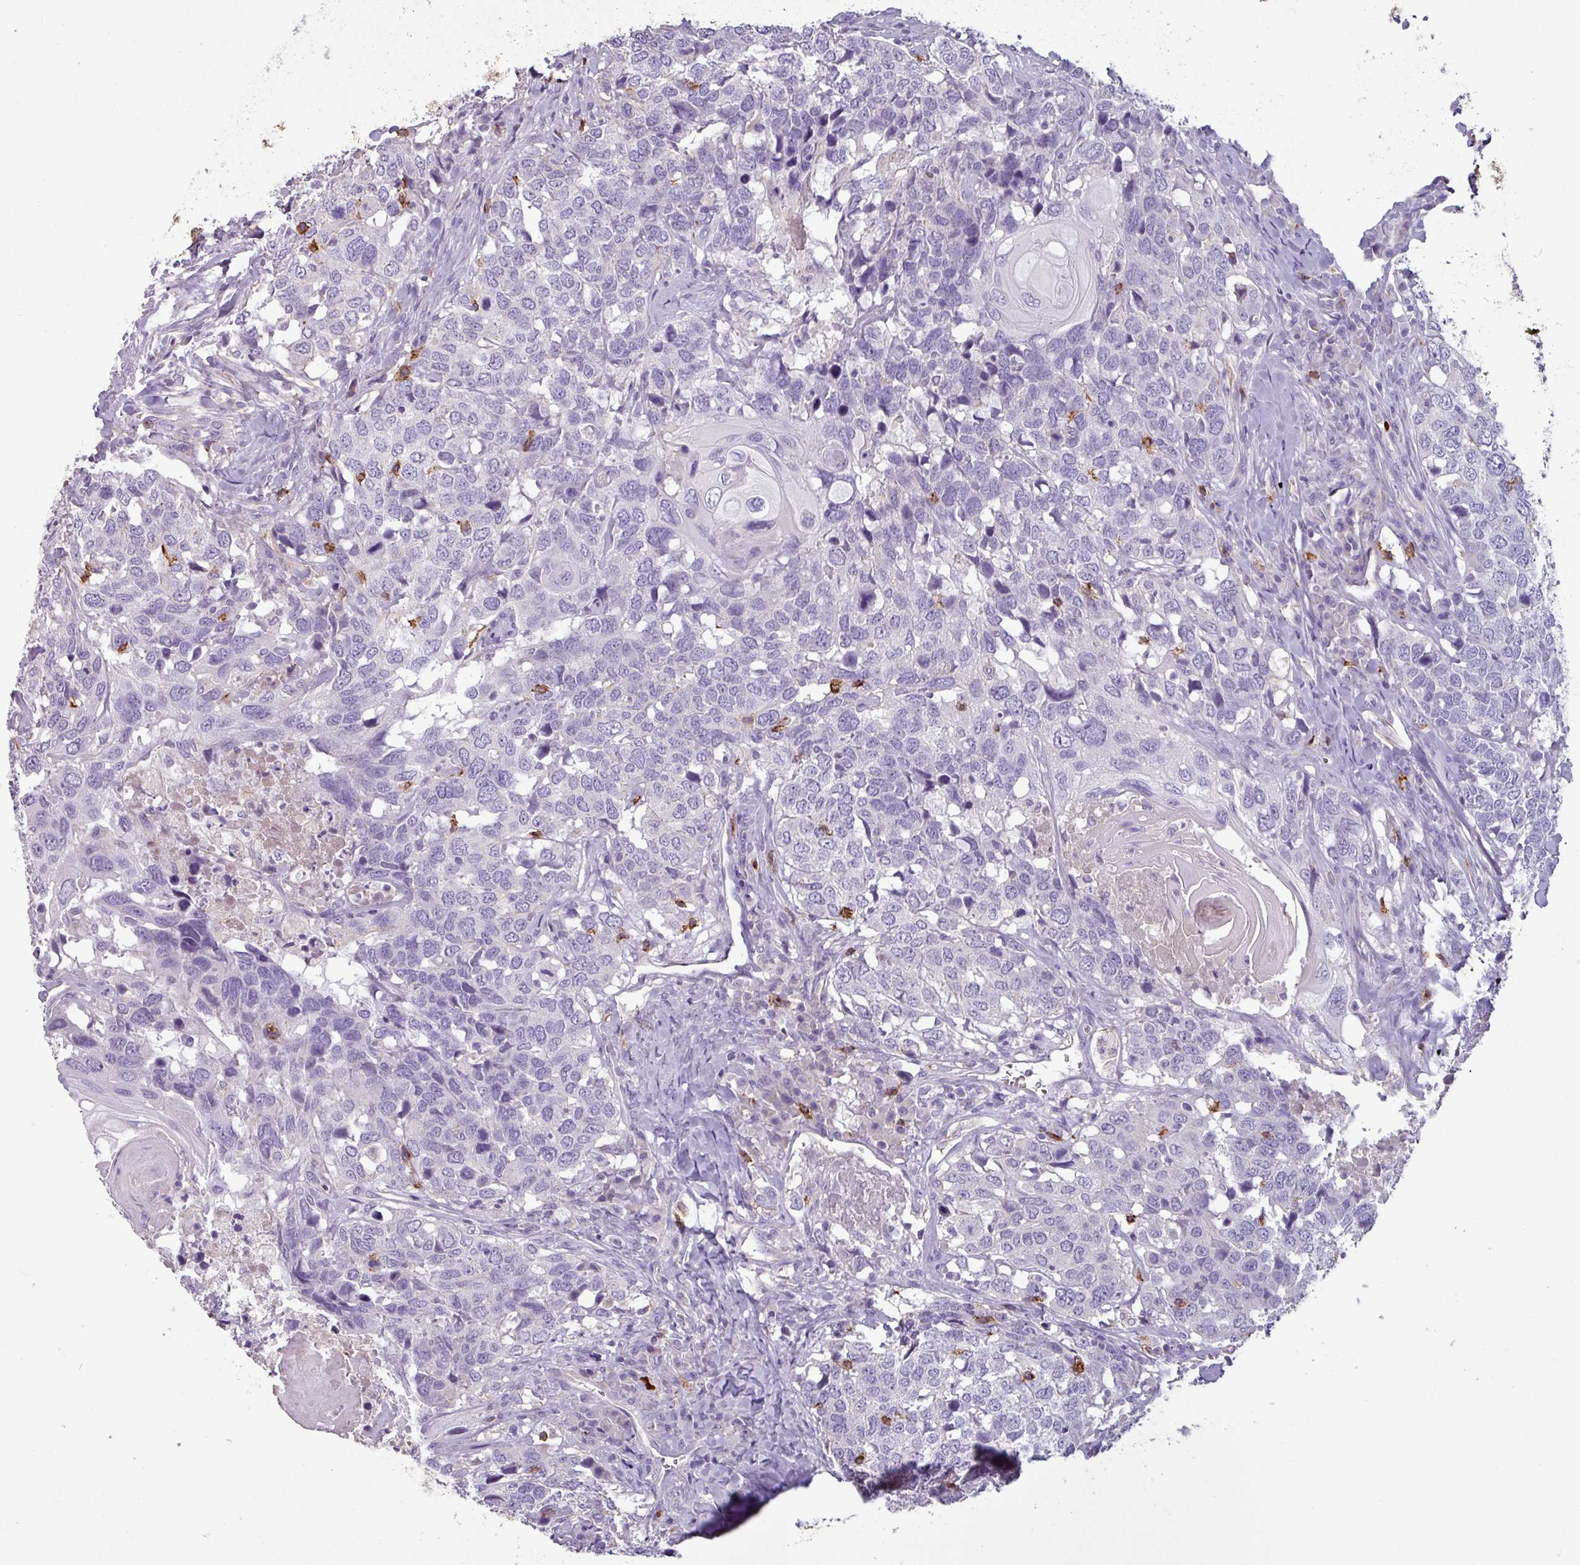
{"staining": {"intensity": "negative", "quantity": "none", "location": "none"}, "tissue": "head and neck cancer", "cell_type": "Tumor cells", "image_type": "cancer", "snomed": [{"axis": "morphology", "description": "Normal tissue, NOS"}, {"axis": "morphology", "description": "Squamous cell carcinoma, NOS"}, {"axis": "topography", "description": "Skeletal muscle"}, {"axis": "topography", "description": "Vascular tissue"}, {"axis": "topography", "description": "Peripheral nerve tissue"}, {"axis": "topography", "description": "Head-Neck"}], "caption": "Immunohistochemistry (IHC) micrograph of neoplastic tissue: head and neck cancer stained with DAB (3,3'-diaminobenzidine) shows no significant protein staining in tumor cells.", "gene": "CD8A", "patient": {"sex": "male", "age": 66}}